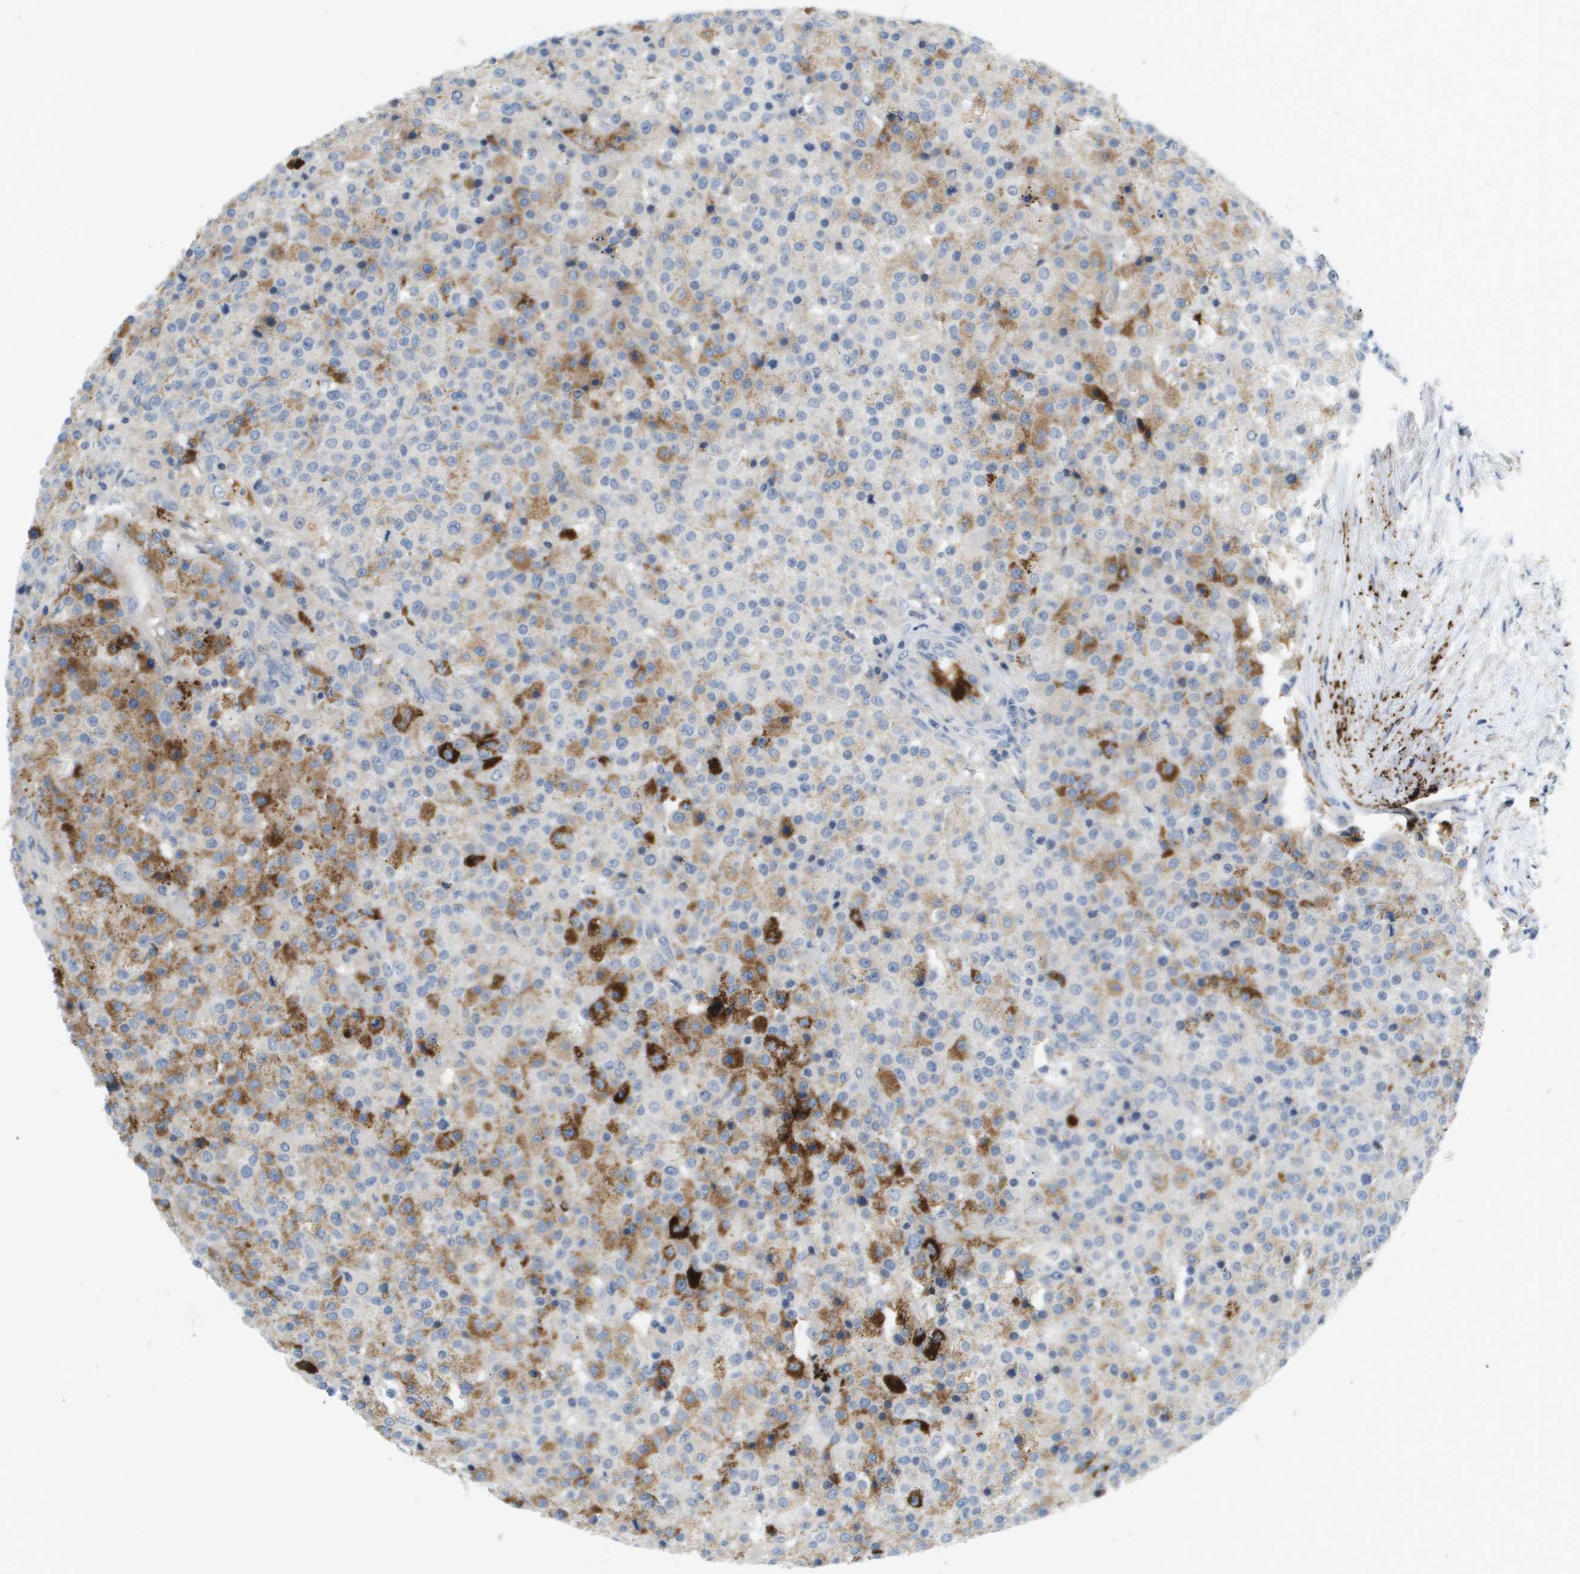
{"staining": {"intensity": "weak", "quantity": "<25%", "location": "cytoplasmic/membranous"}, "tissue": "testis cancer", "cell_type": "Tumor cells", "image_type": "cancer", "snomed": [{"axis": "morphology", "description": "Seminoma, NOS"}, {"axis": "topography", "description": "Testis"}], "caption": "High power microscopy image of an immunohistochemistry image of seminoma (testis), revealing no significant expression in tumor cells.", "gene": "VTN", "patient": {"sex": "male", "age": 59}}